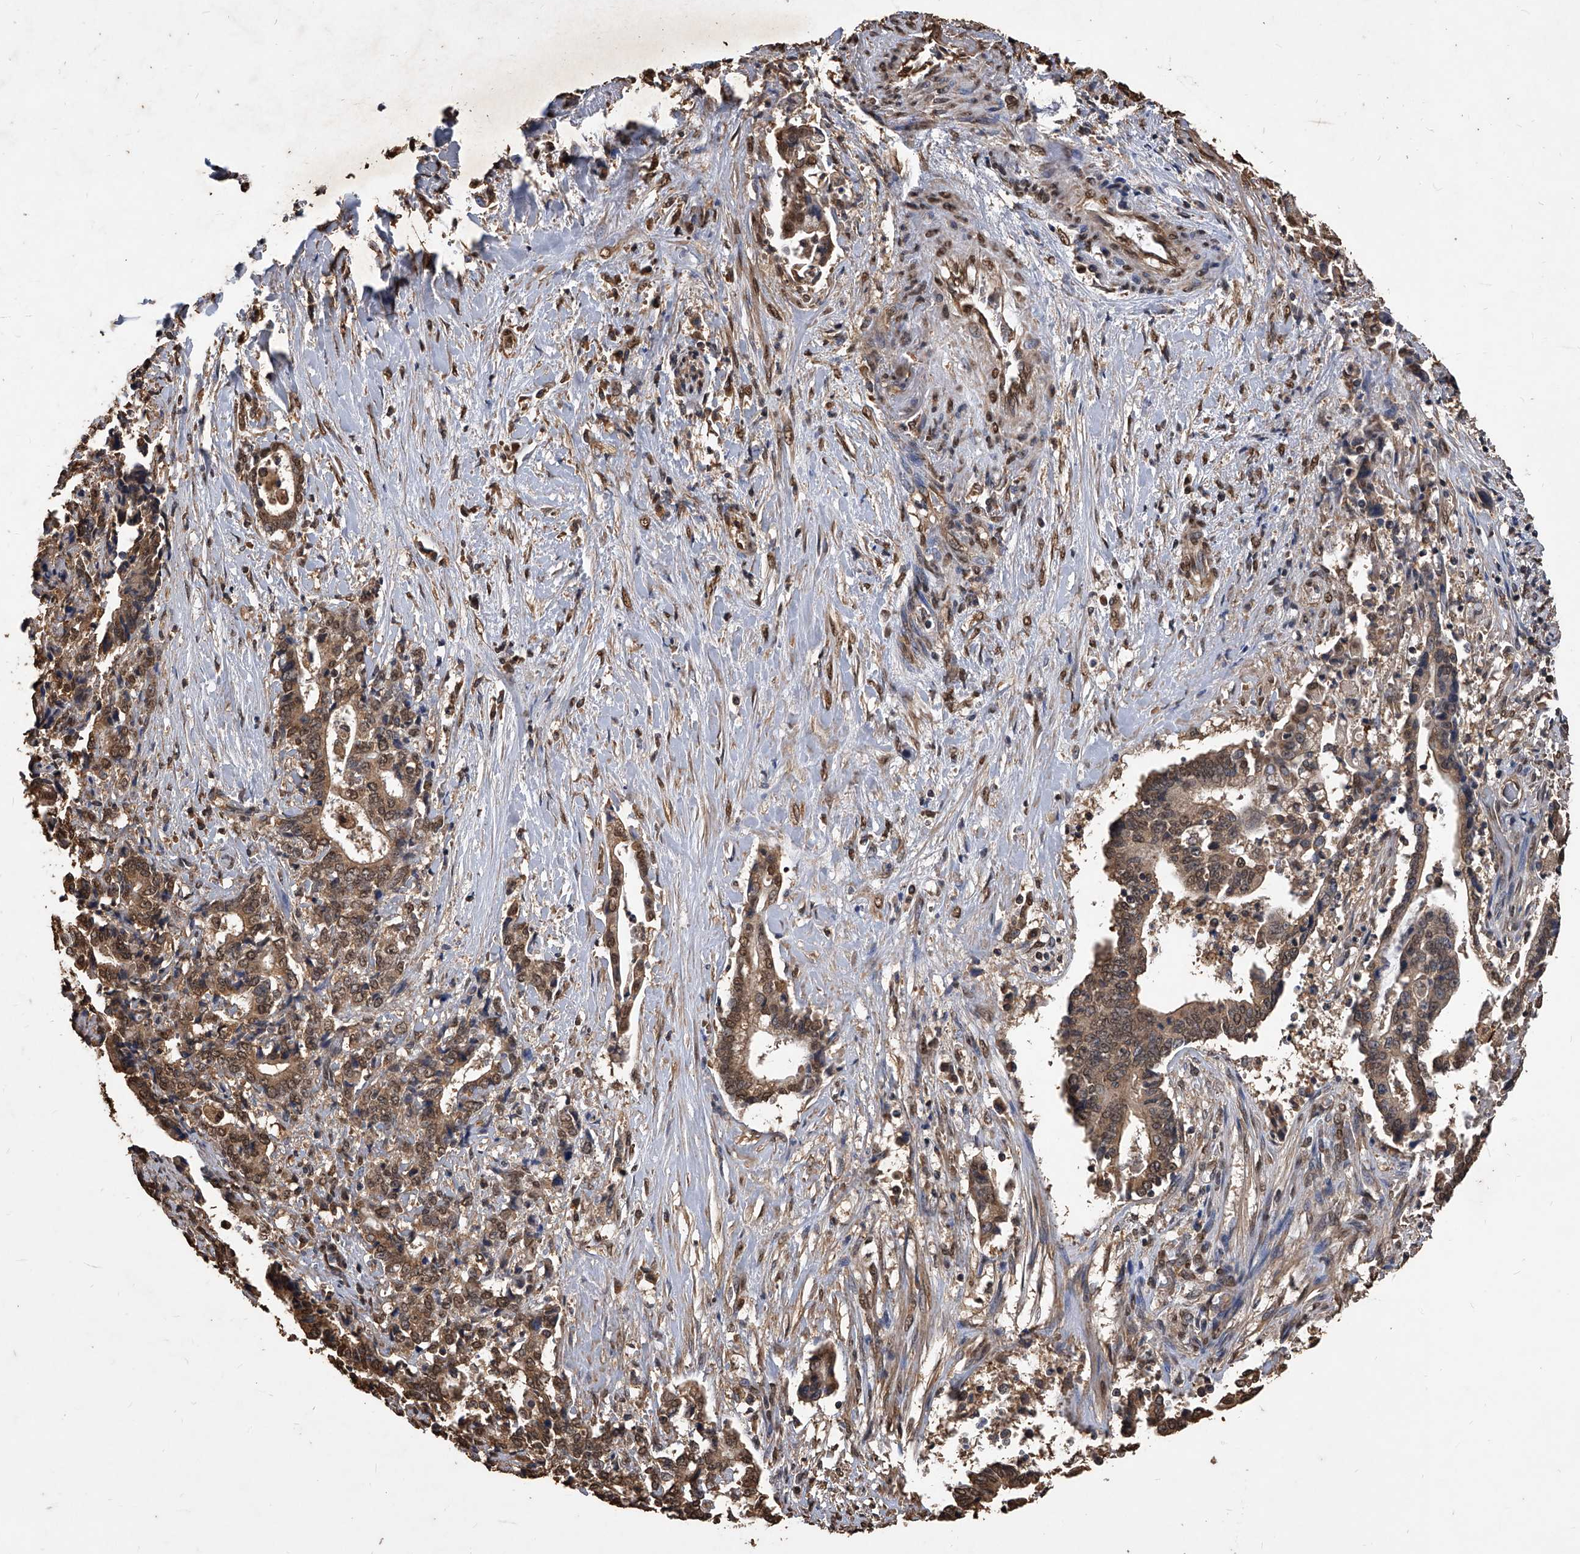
{"staining": {"intensity": "moderate", "quantity": ">75%", "location": "cytoplasmic/membranous,nuclear"}, "tissue": "liver cancer", "cell_type": "Tumor cells", "image_type": "cancer", "snomed": [{"axis": "morphology", "description": "Cholangiocarcinoma"}, {"axis": "topography", "description": "Liver"}], "caption": "Tumor cells show medium levels of moderate cytoplasmic/membranous and nuclear positivity in about >75% of cells in liver cholangiocarcinoma.", "gene": "FBXL4", "patient": {"sex": "male", "age": 57}}